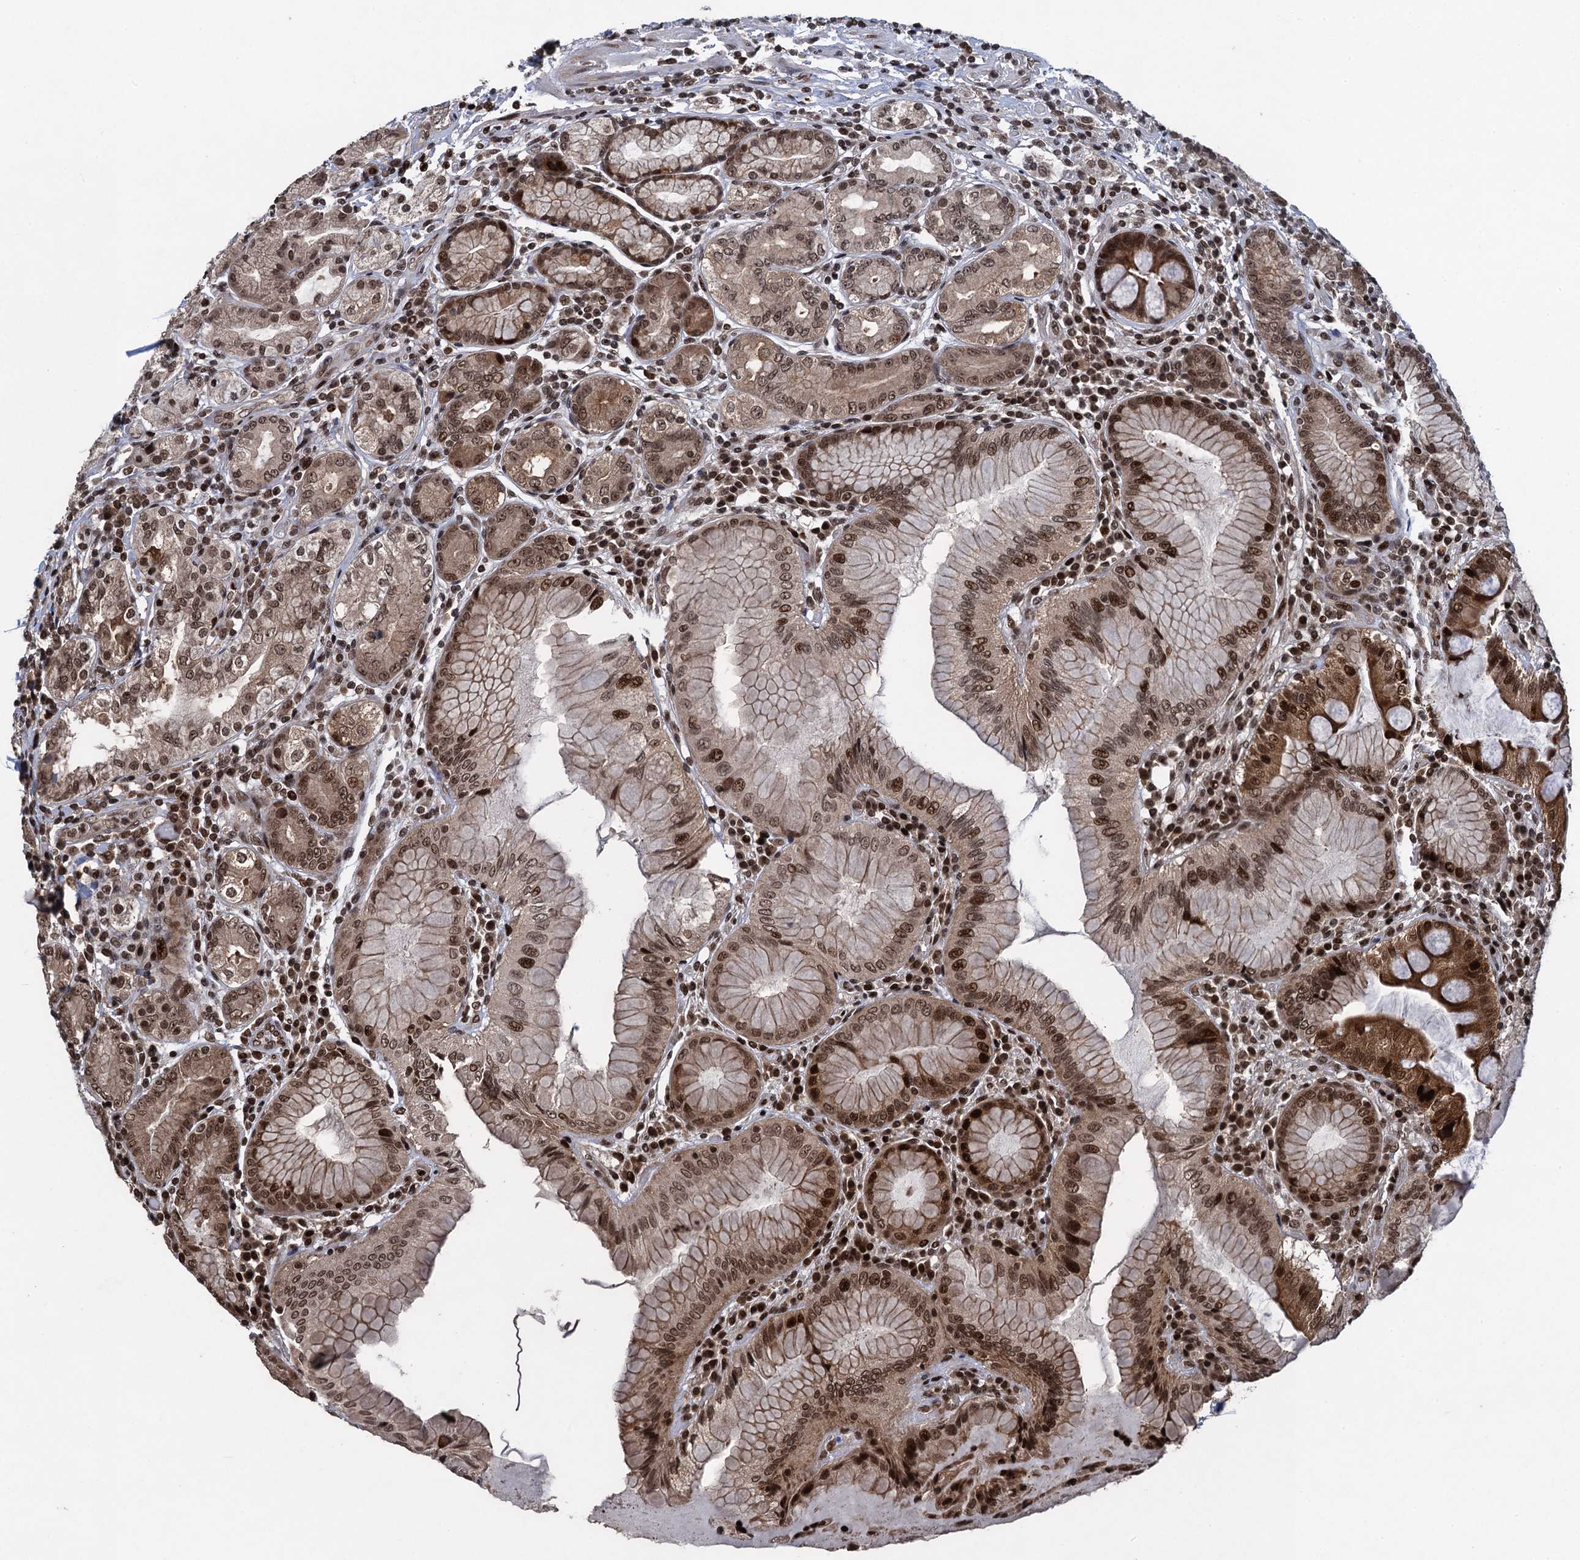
{"staining": {"intensity": "strong", "quantity": ">75%", "location": "cytoplasmic/membranous,nuclear"}, "tissue": "stomach", "cell_type": "Glandular cells", "image_type": "normal", "snomed": [{"axis": "morphology", "description": "Normal tissue, NOS"}, {"axis": "topography", "description": "Stomach, upper"}, {"axis": "topography", "description": "Stomach, lower"}], "caption": "About >75% of glandular cells in unremarkable stomach display strong cytoplasmic/membranous,nuclear protein expression as visualized by brown immunohistochemical staining.", "gene": "ZNF169", "patient": {"sex": "female", "age": 76}}